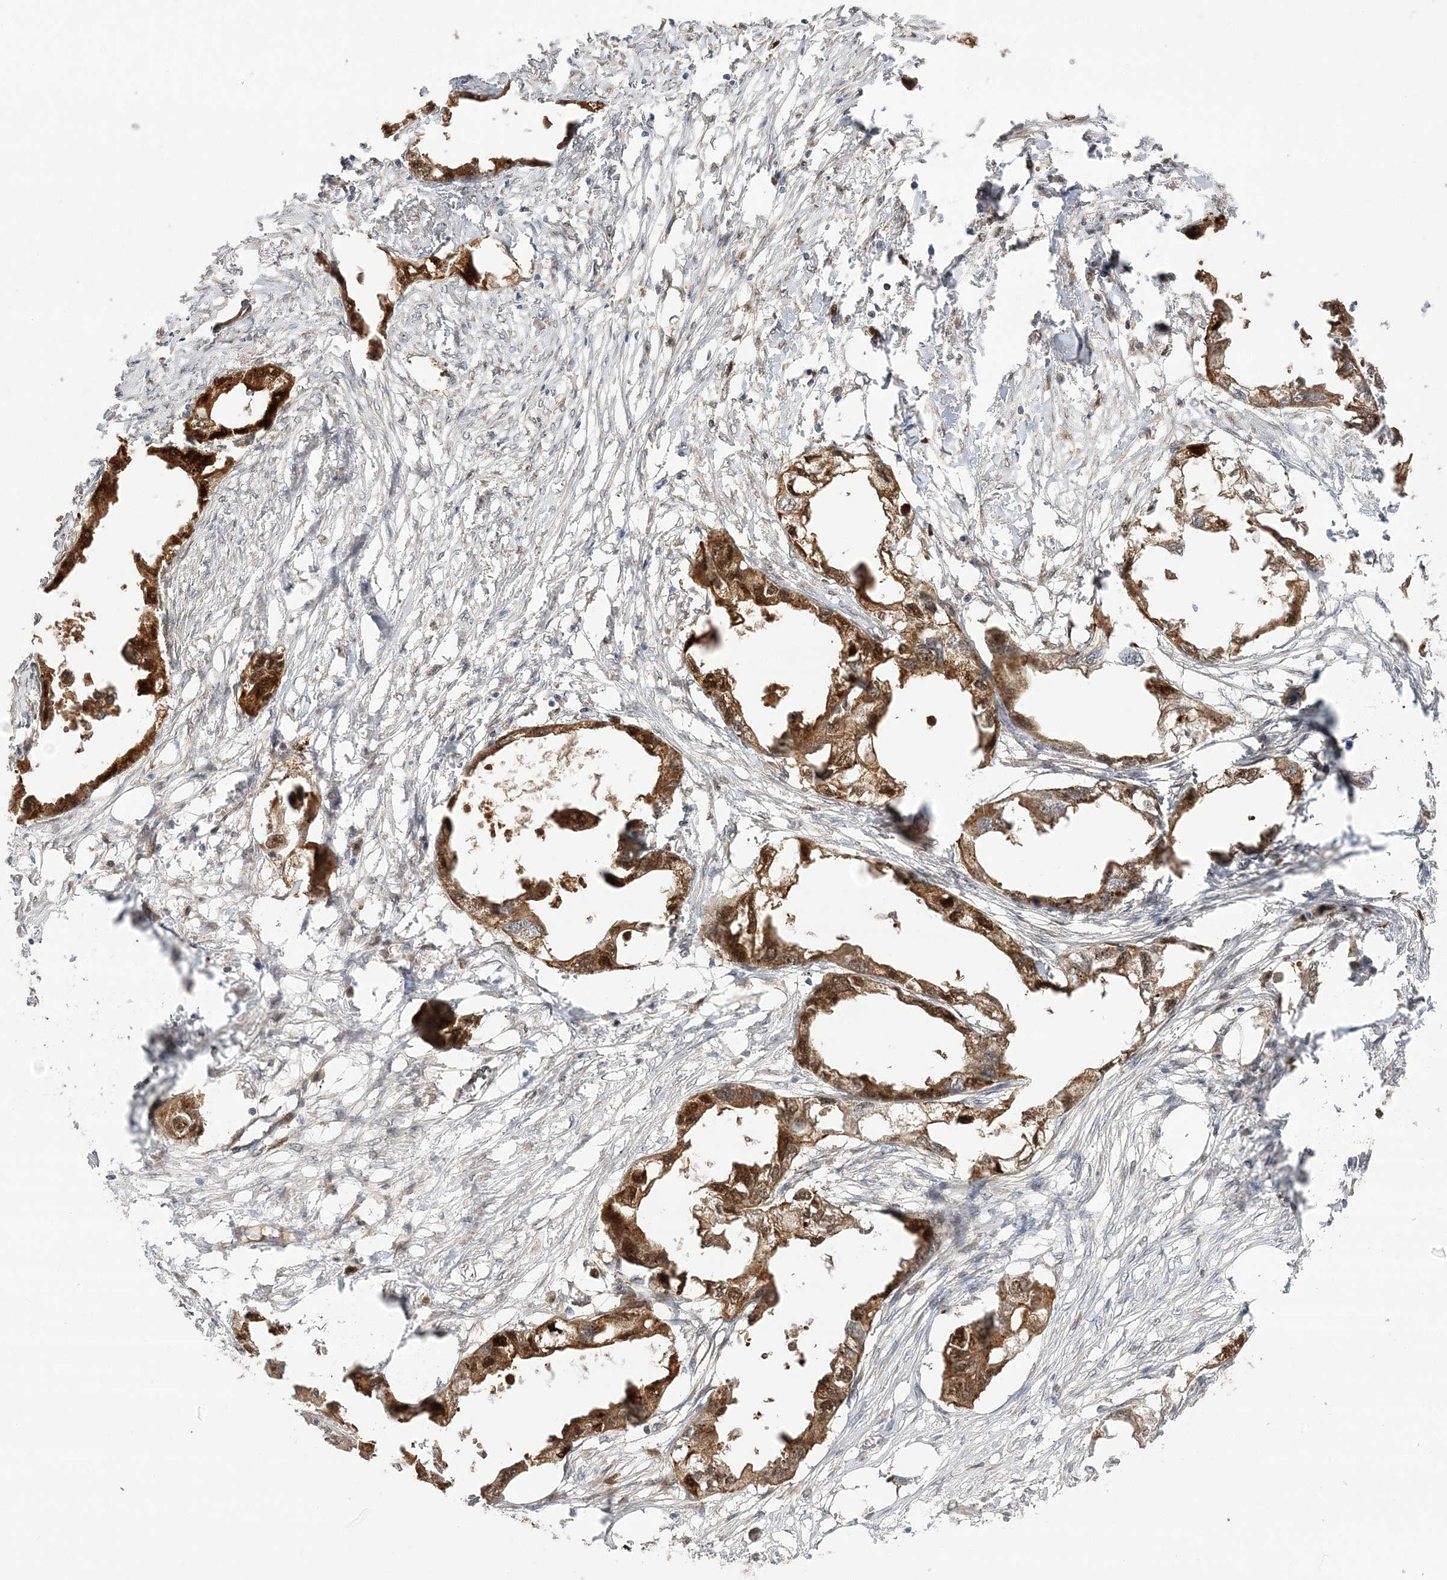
{"staining": {"intensity": "strong", "quantity": ">75%", "location": "cytoplasmic/membranous"}, "tissue": "endometrial cancer", "cell_type": "Tumor cells", "image_type": "cancer", "snomed": [{"axis": "morphology", "description": "Adenocarcinoma, NOS"}, {"axis": "morphology", "description": "Adenocarcinoma, metastatic, NOS"}, {"axis": "topography", "description": "Adipose tissue"}, {"axis": "topography", "description": "Endometrium"}], "caption": "This is an image of immunohistochemistry (IHC) staining of adenocarcinoma (endometrial), which shows strong staining in the cytoplasmic/membranous of tumor cells.", "gene": "NPM3", "patient": {"sex": "female", "age": 67}}